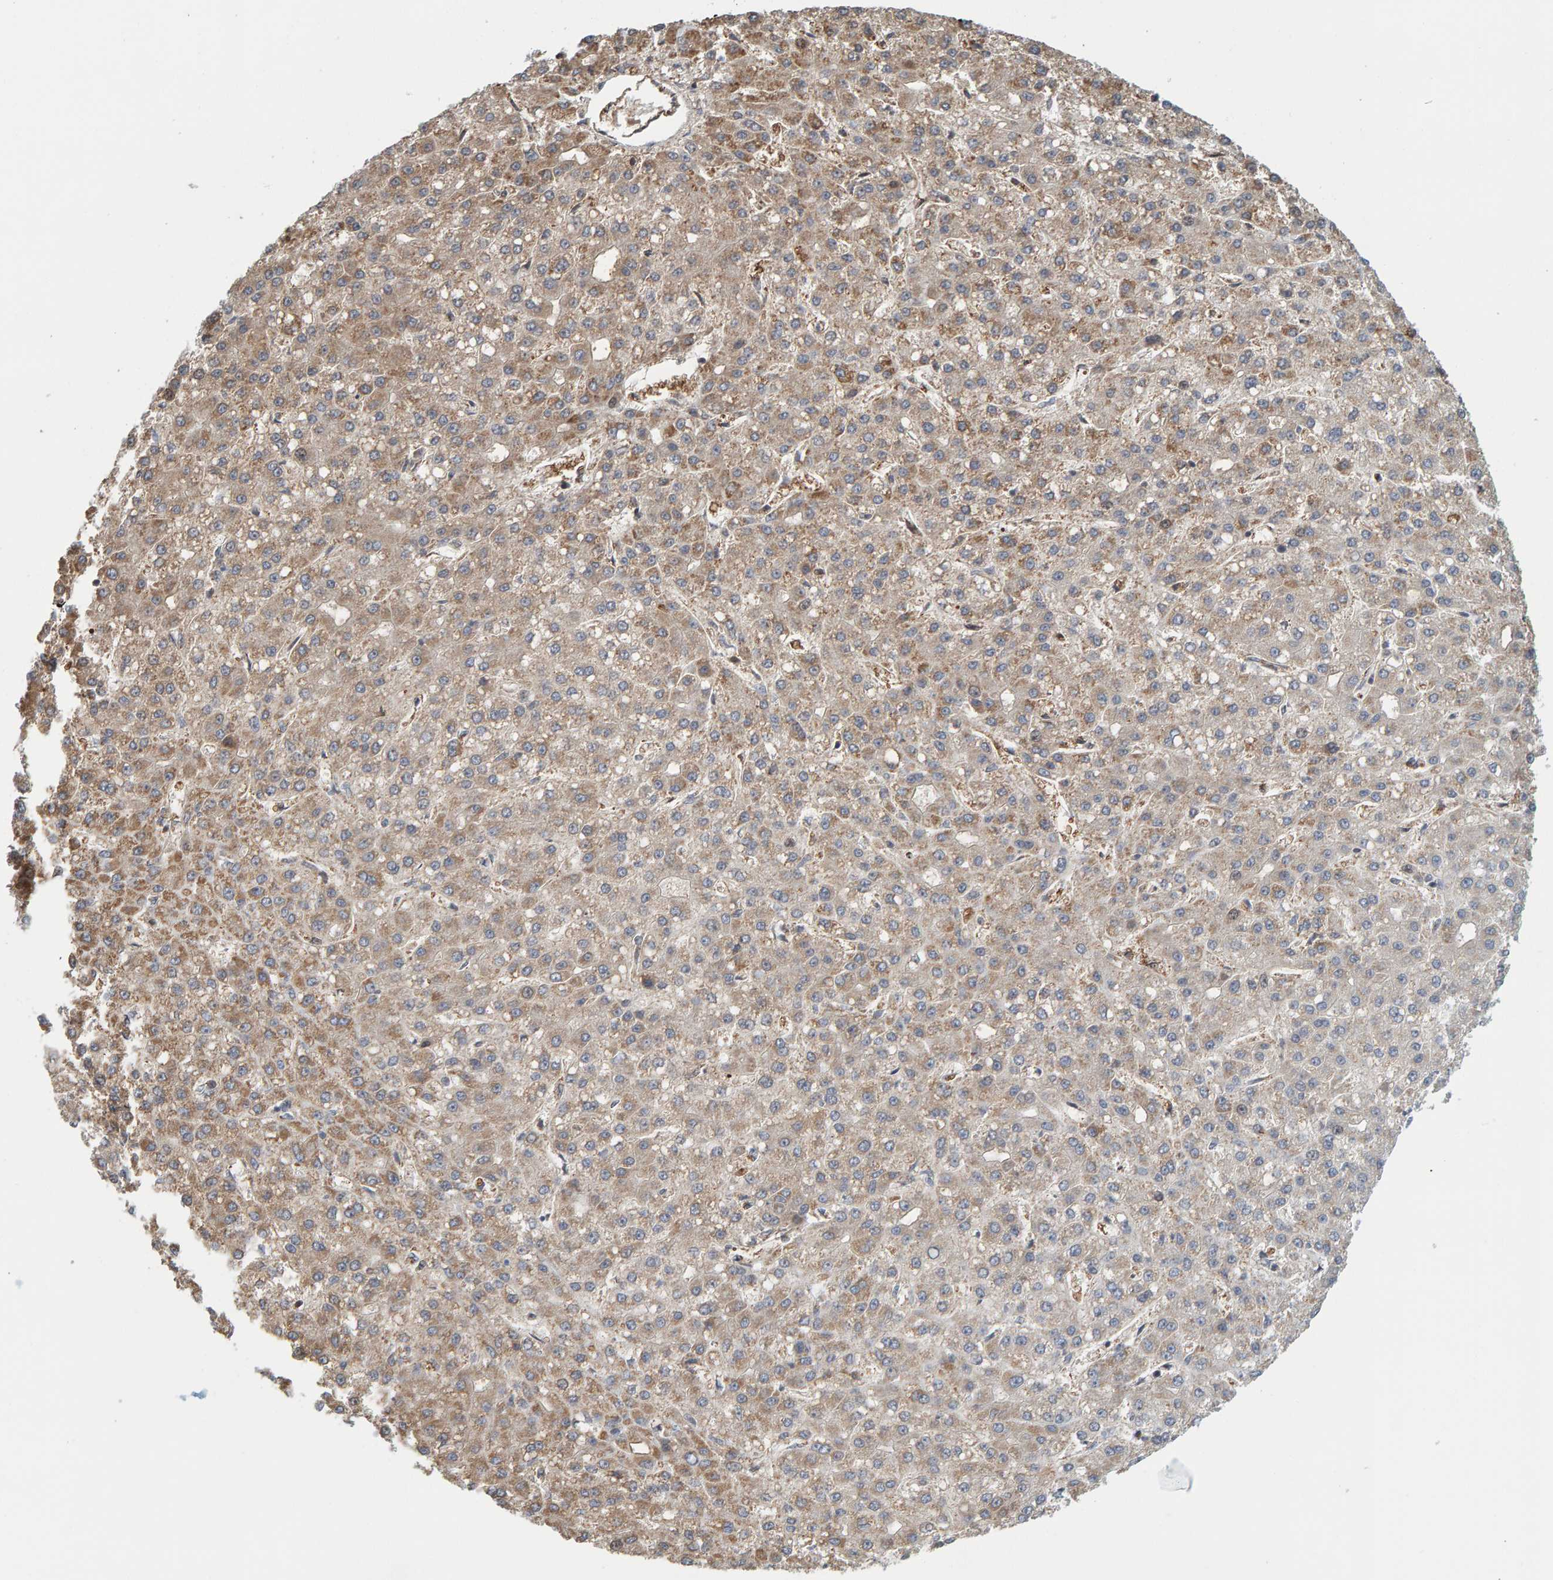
{"staining": {"intensity": "moderate", "quantity": ">75%", "location": "cytoplasmic/membranous"}, "tissue": "liver cancer", "cell_type": "Tumor cells", "image_type": "cancer", "snomed": [{"axis": "morphology", "description": "Carcinoma, Hepatocellular, NOS"}, {"axis": "topography", "description": "Liver"}], "caption": "Brown immunohistochemical staining in human liver hepatocellular carcinoma exhibits moderate cytoplasmic/membranous staining in approximately >75% of tumor cells.", "gene": "KLHL11", "patient": {"sex": "male", "age": 67}}